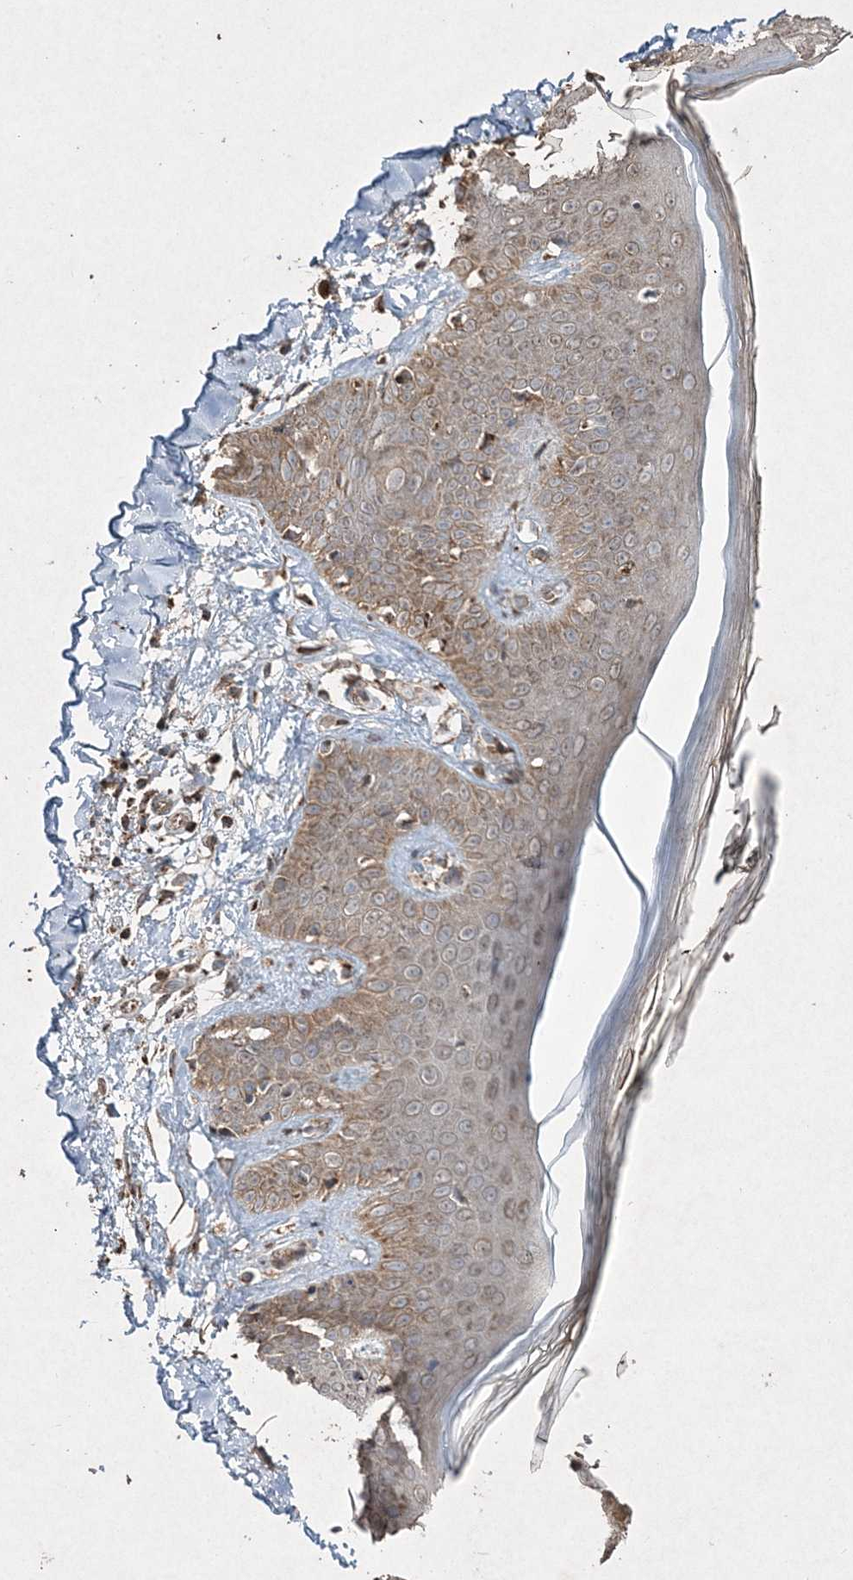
{"staining": {"intensity": "moderate", "quantity": ">75%", "location": "cytoplasmic/membranous"}, "tissue": "skin", "cell_type": "Fibroblasts", "image_type": "normal", "snomed": [{"axis": "morphology", "description": "Normal tissue, NOS"}, {"axis": "topography", "description": "Skin"}], "caption": "This photomicrograph demonstrates immunohistochemistry (IHC) staining of normal human skin, with medium moderate cytoplasmic/membranous expression in approximately >75% of fibroblasts.", "gene": "GRSF1", "patient": {"sex": "female", "age": 64}}